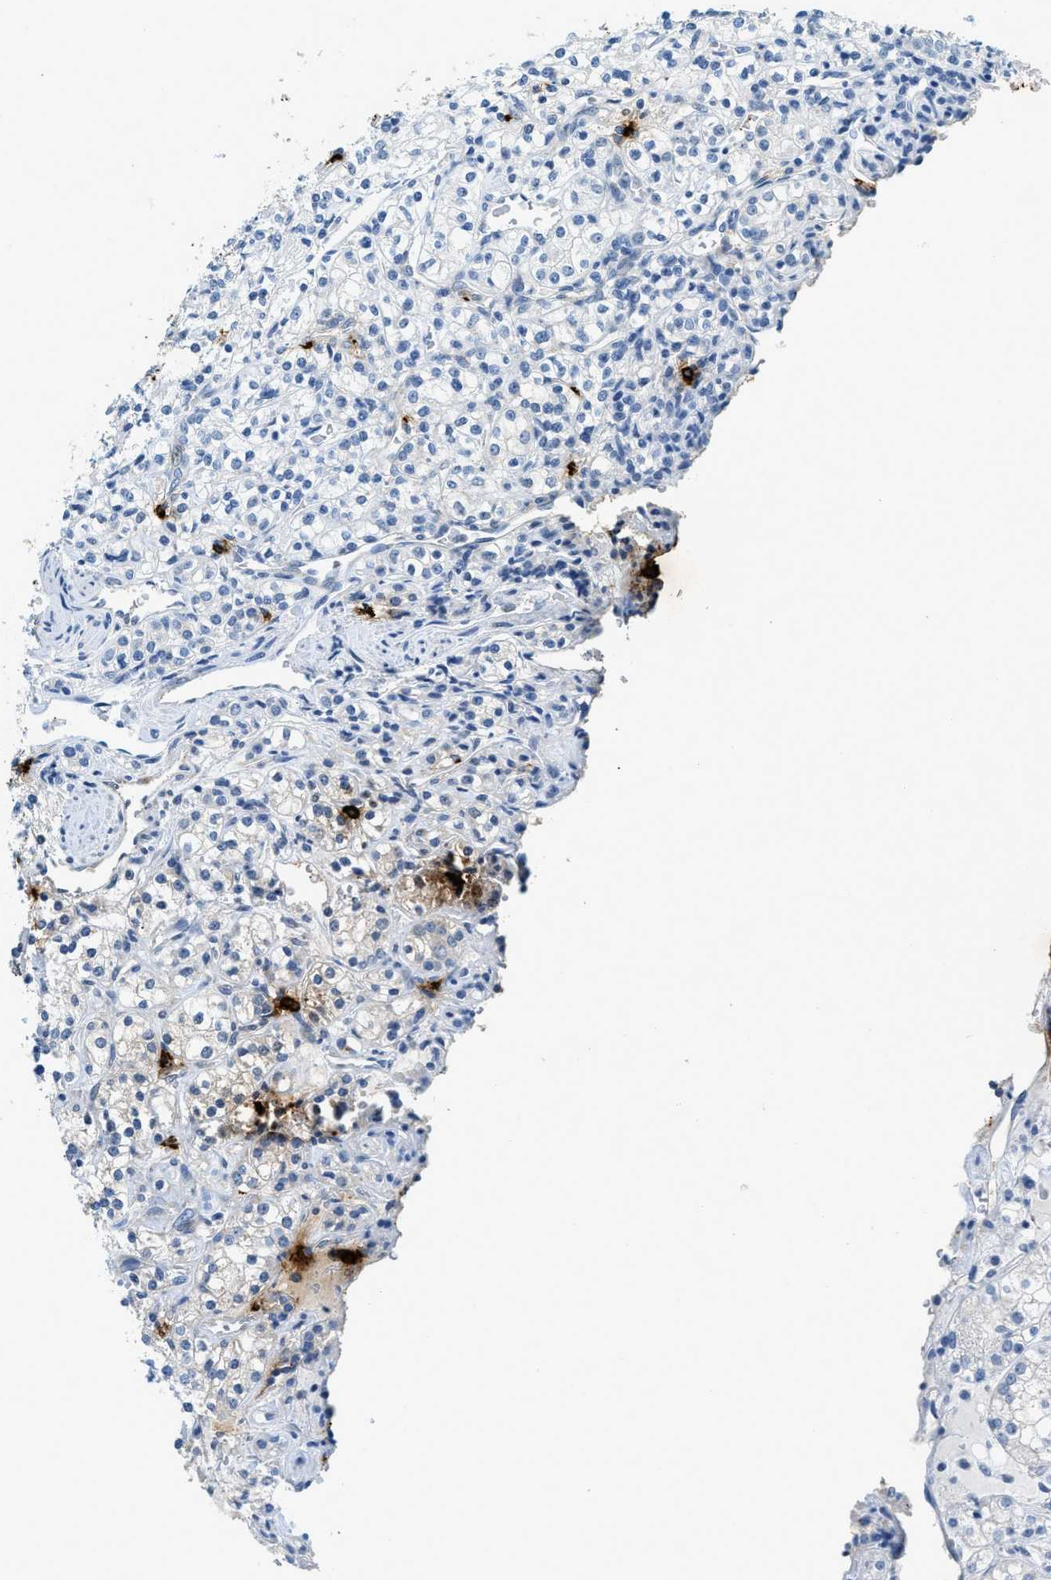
{"staining": {"intensity": "weak", "quantity": "<25%", "location": "cytoplasmic/membranous"}, "tissue": "renal cancer", "cell_type": "Tumor cells", "image_type": "cancer", "snomed": [{"axis": "morphology", "description": "Adenocarcinoma, NOS"}, {"axis": "topography", "description": "Kidney"}], "caption": "The IHC image has no significant positivity in tumor cells of renal cancer (adenocarcinoma) tissue.", "gene": "TPSAB1", "patient": {"sex": "male", "age": 77}}